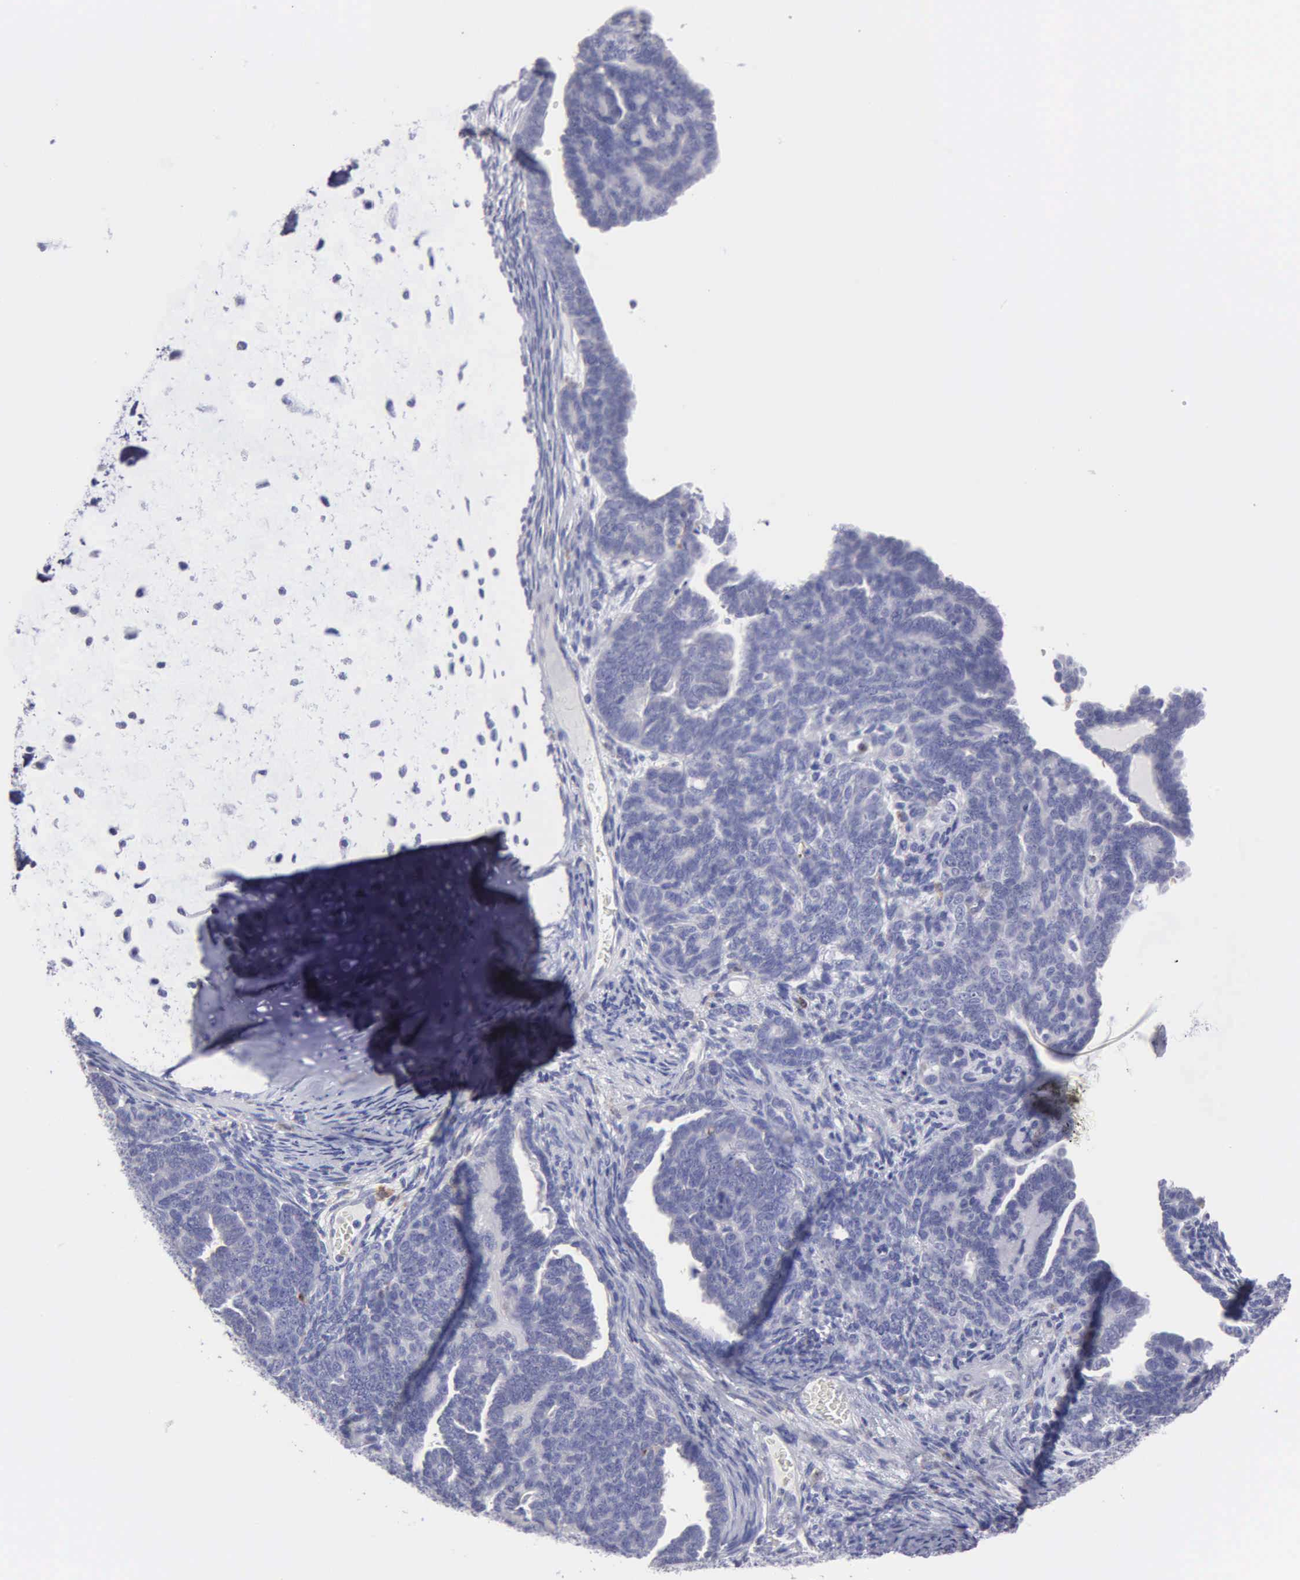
{"staining": {"intensity": "negative", "quantity": "none", "location": "none"}, "tissue": "endometrial cancer", "cell_type": "Tumor cells", "image_type": "cancer", "snomed": [{"axis": "morphology", "description": "Neoplasm, malignant, NOS"}, {"axis": "topography", "description": "Endometrium"}], "caption": "An immunohistochemistry (IHC) micrograph of endometrial cancer (malignant neoplasm) is shown. There is no staining in tumor cells of endometrial cancer (malignant neoplasm).", "gene": "TYRP1", "patient": {"sex": "female", "age": 74}}